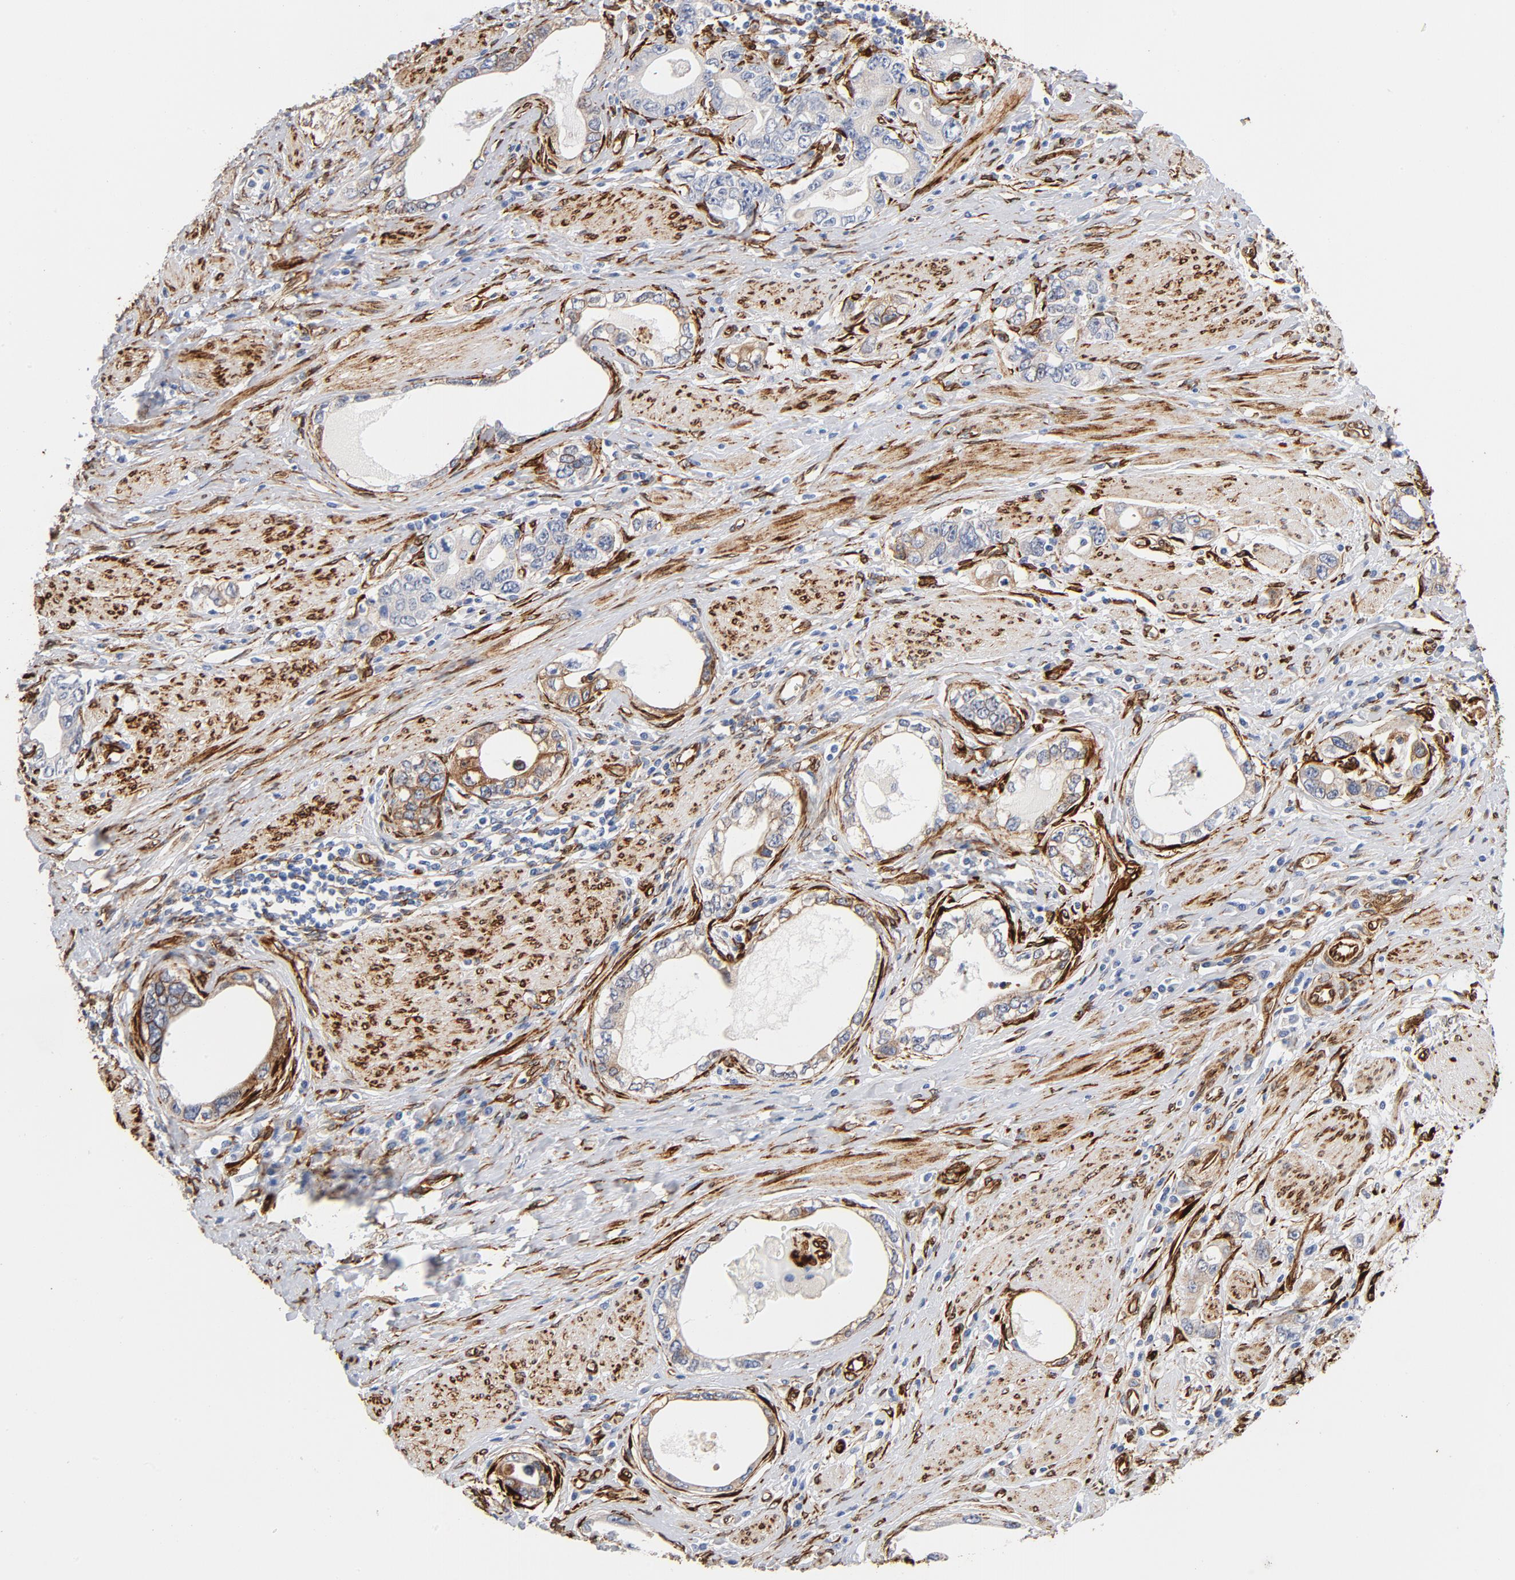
{"staining": {"intensity": "moderate", "quantity": ">75%", "location": "cytoplasmic/membranous"}, "tissue": "stomach cancer", "cell_type": "Tumor cells", "image_type": "cancer", "snomed": [{"axis": "morphology", "description": "Adenocarcinoma, NOS"}, {"axis": "topography", "description": "Stomach, lower"}], "caption": "Immunohistochemical staining of human stomach adenocarcinoma displays medium levels of moderate cytoplasmic/membranous positivity in about >75% of tumor cells.", "gene": "SERPINH1", "patient": {"sex": "female", "age": 93}}